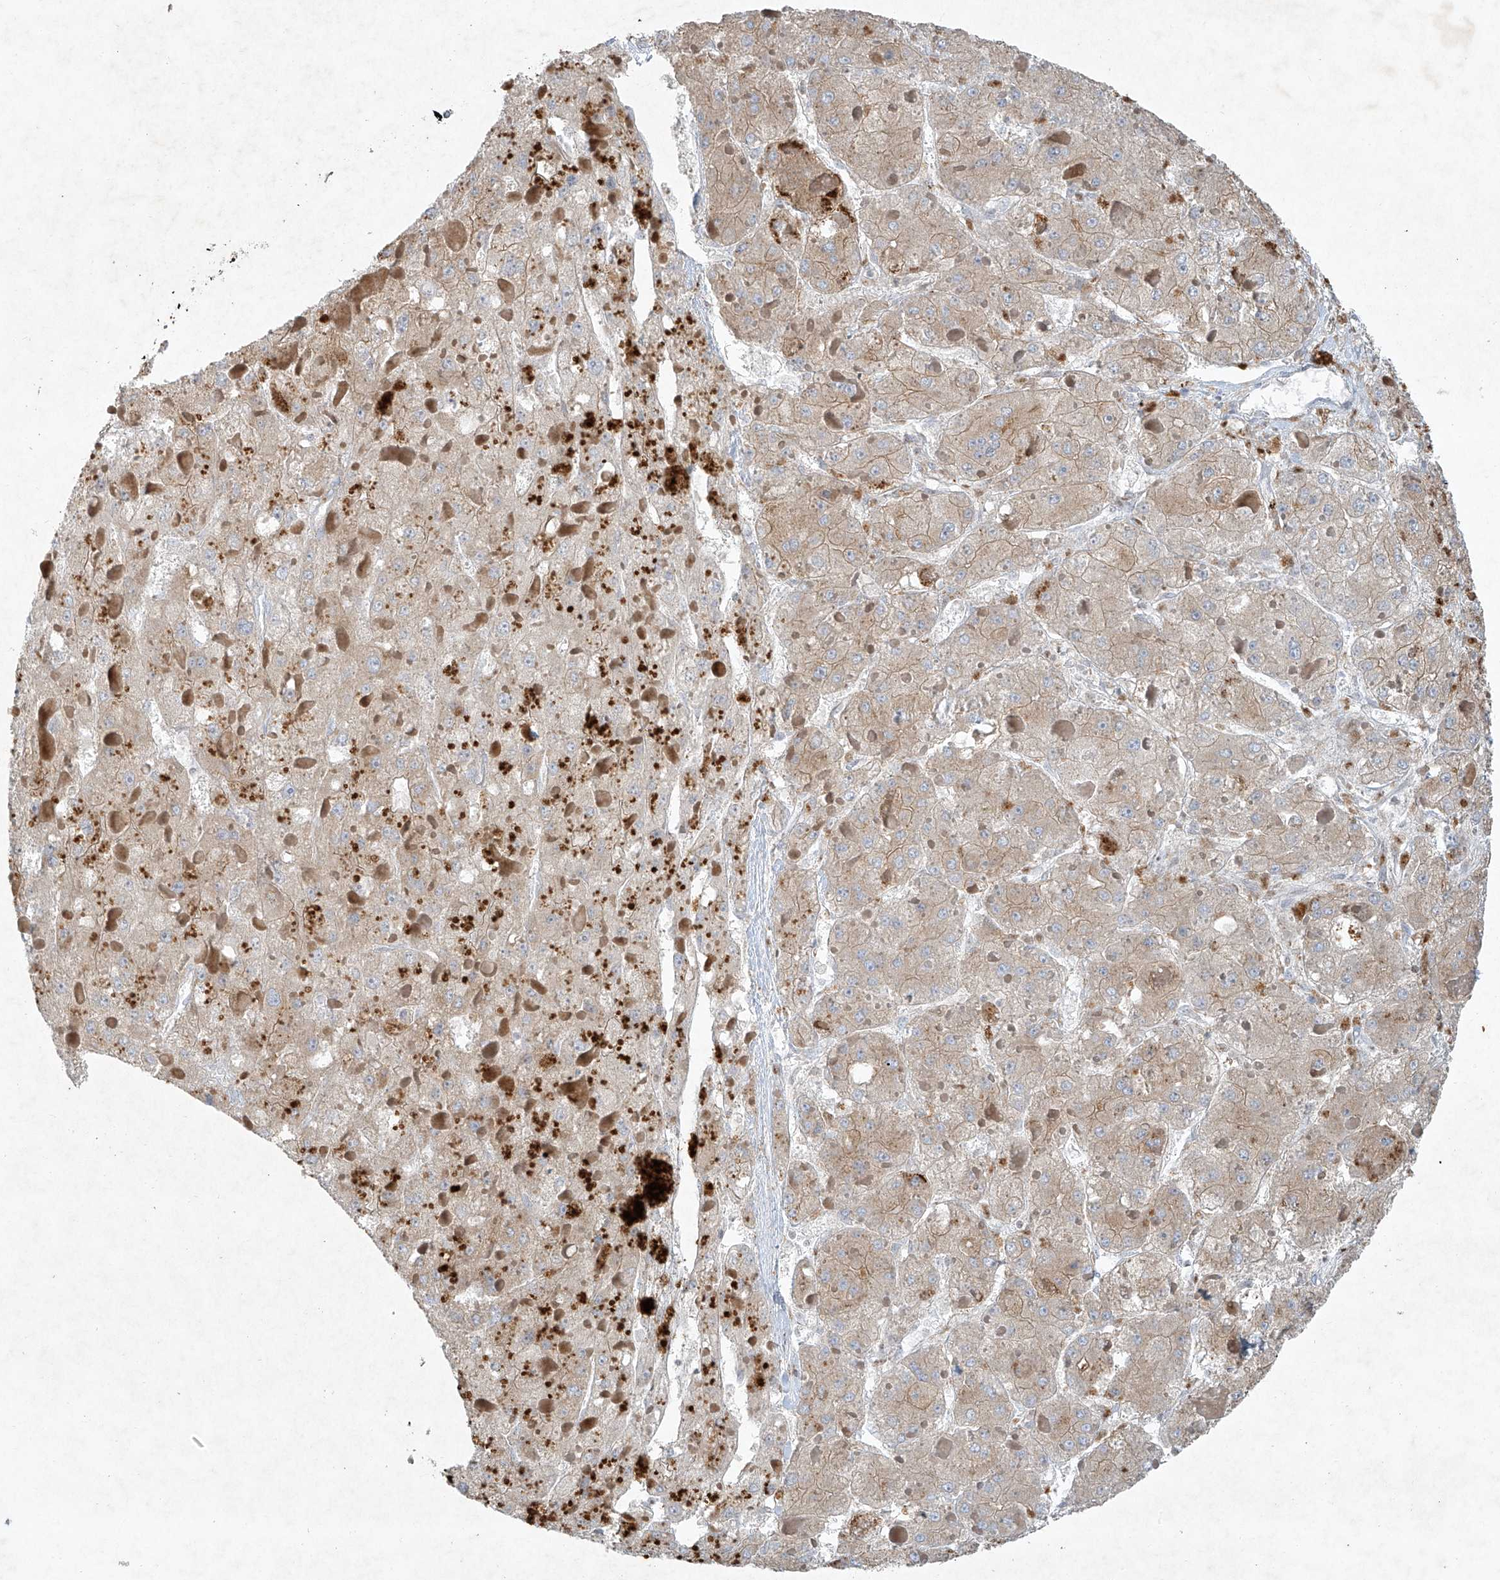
{"staining": {"intensity": "moderate", "quantity": ">75%", "location": "cytoplasmic/membranous"}, "tissue": "liver cancer", "cell_type": "Tumor cells", "image_type": "cancer", "snomed": [{"axis": "morphology", "description": "Carcinoma, Hepatocellular, NOS"}, {"axis": "topography", "description": "Liver"}], "caption": "An immunohistochemistry image of neoplastic tissue is shown. Protein staining in brown highlights moderate cytoplasmic/membranous positivity in hepatocellular carcinoma (liver) within tumor cells. (Brightfield microscopy of DAB IHC at high magnification).", "gene": "TUBE1", "patient": {"sex": "female", "age": 73}}